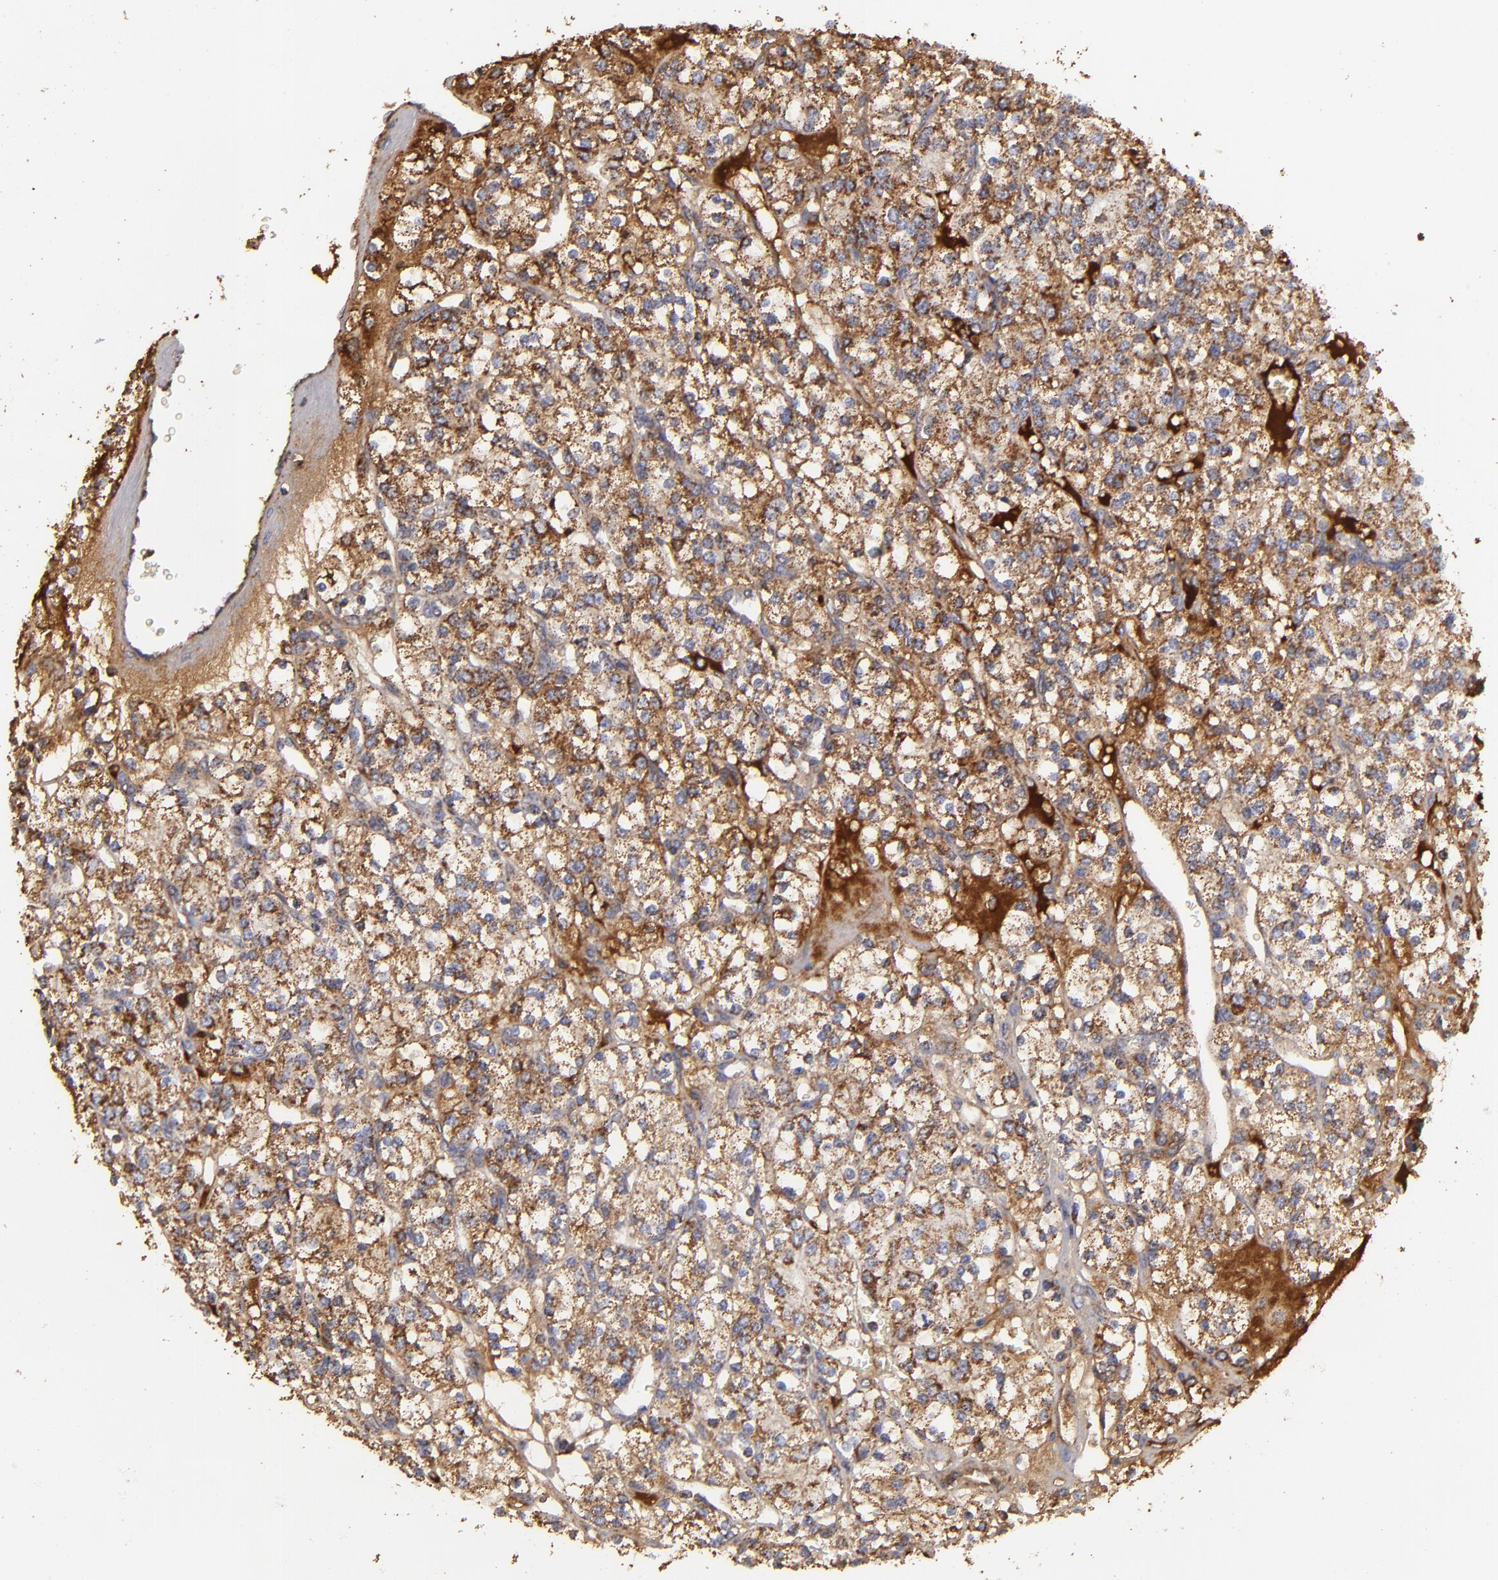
{"staining": {"intensity": "moderate", "quantity": ">75%", "location": "cytoplasmic/membranous"}, "tissue": "renal cancer", "cell_type": "Tumor cells", "image_type": "cancer", "snomed": [{"axis": "morphology", "description": "Adenocarcinoma, NOS"}, {"axis": "topography", "description": "Kidney"}], "caption": "Immunohistochemical staining of human renal cancer (adenocarcinoma) reveals medium levels of moderate cytoplasmic/membranous protein expression in about >75% of tumor cells.", "gene": "CFB", "patient": {"sex": "female", "age": 62}}